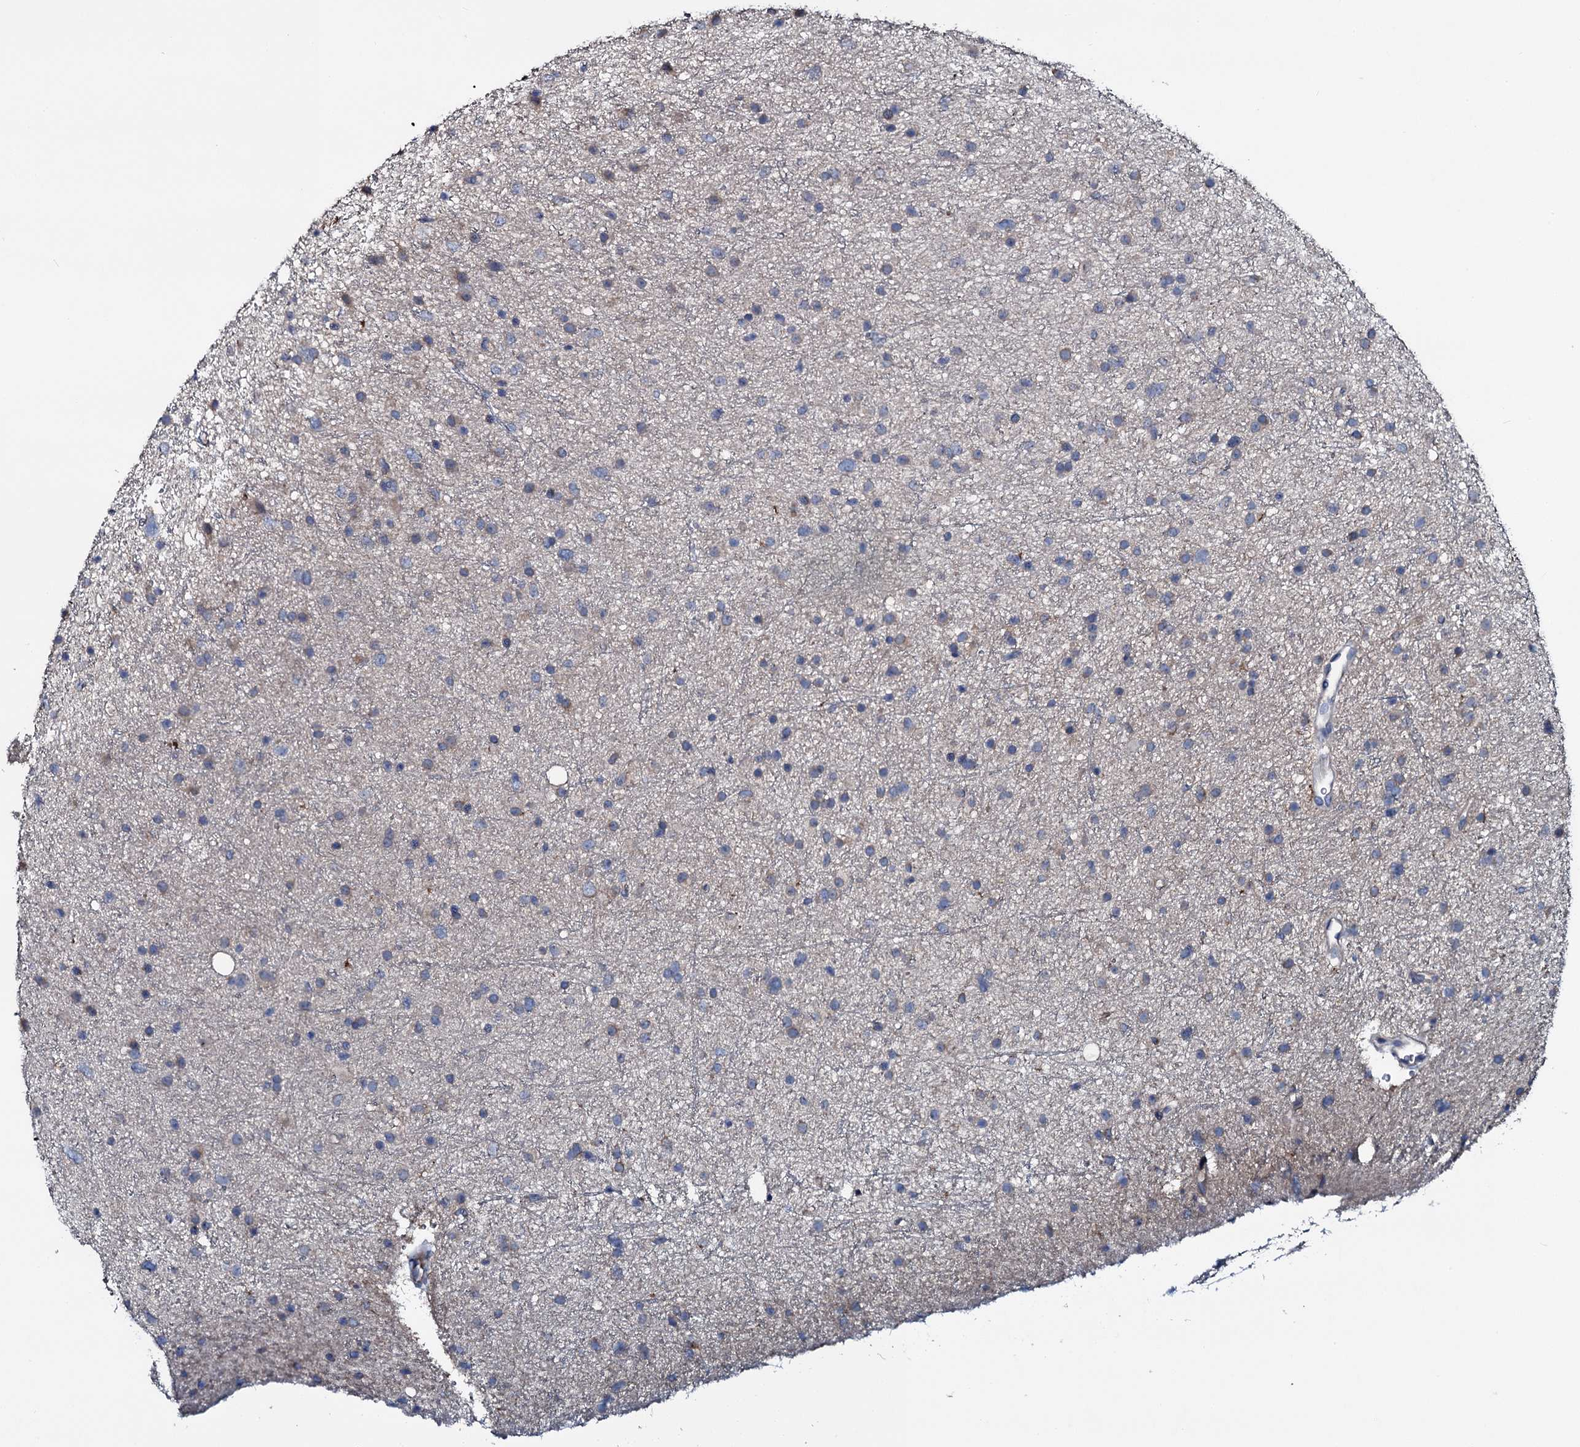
{"staining": {"intensity": "negative", "quantity": "none", "location": "none"}, "tissue": "glioma", "cell_type": "Tumor cells", "image_type": "cancer", "snomed": [{"axis": "morphology", "description": "Glioma, malignant, Low grade"}, {"axis": "topography", "description": "Cerebral cortex"}], "caption": "Immunohistochemistry of human glioma reveals no positivity in tumor cells.", "gene": "IL12B", "patient": {"sex": "female", "age": 39}}